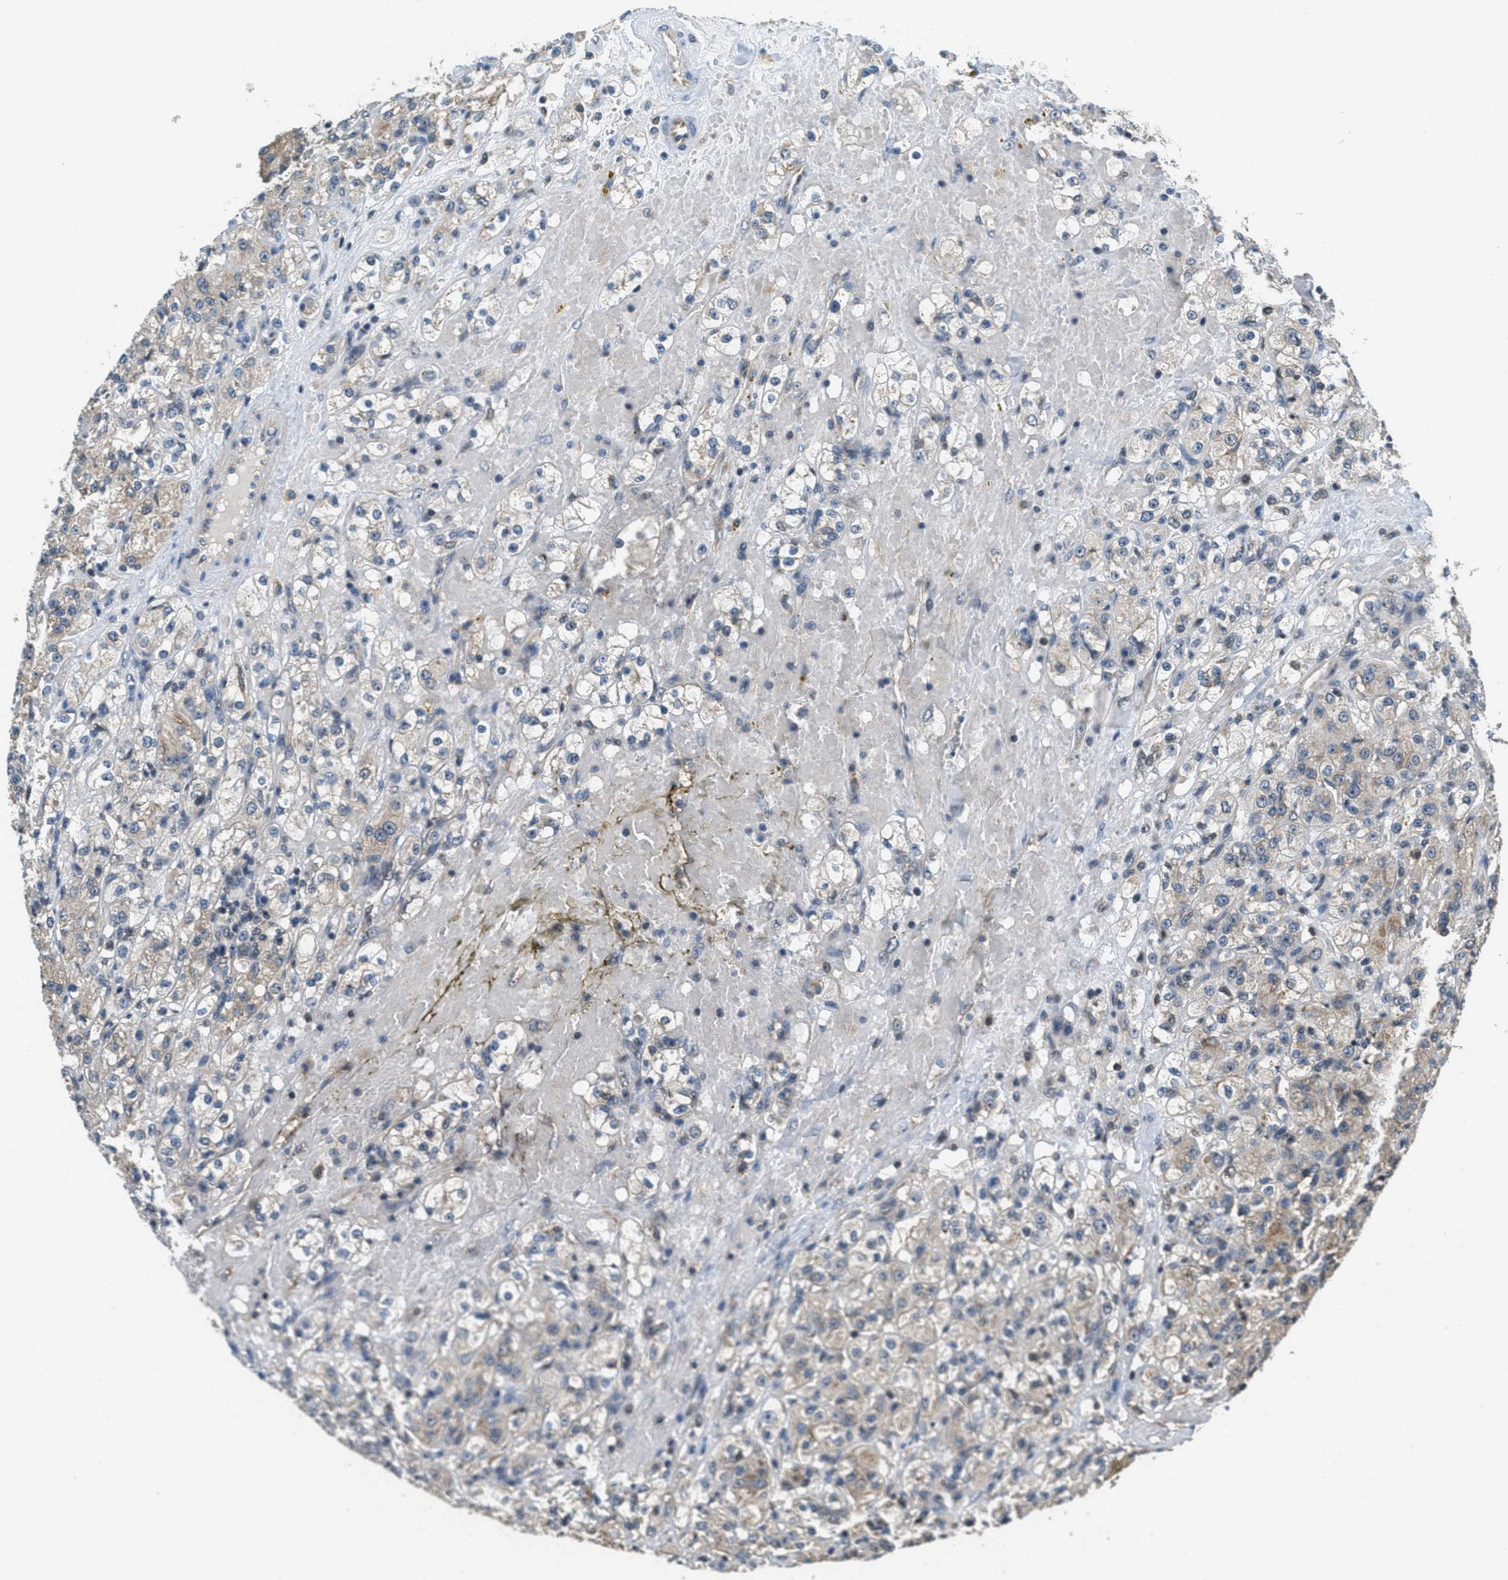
{"staining": {"intensity": "weak", "quantity": "25%-75%", "location": "cytoplasmic/membranous"}, "tissue": "renal cancer", "cell_type": "Tumor cells", "image_type": "cancer", "snomed": [{"axis": "morphology", "description": "Normal tissue, NOS"}, {"axis": "morphology", "description": "Adenocarcinoma, NOS"}, {"axis": "topography", "description": "Kidney"}], "caption": "Renal cancer (adenocarcinoma) was stained to show a protein in brown. There is low levels of weak cytoplasmic/membranous positivity in approximately 25%-75% of tumor cells.", "gene": "NAT1", "patient": {"sex": "male", "age": 61}}